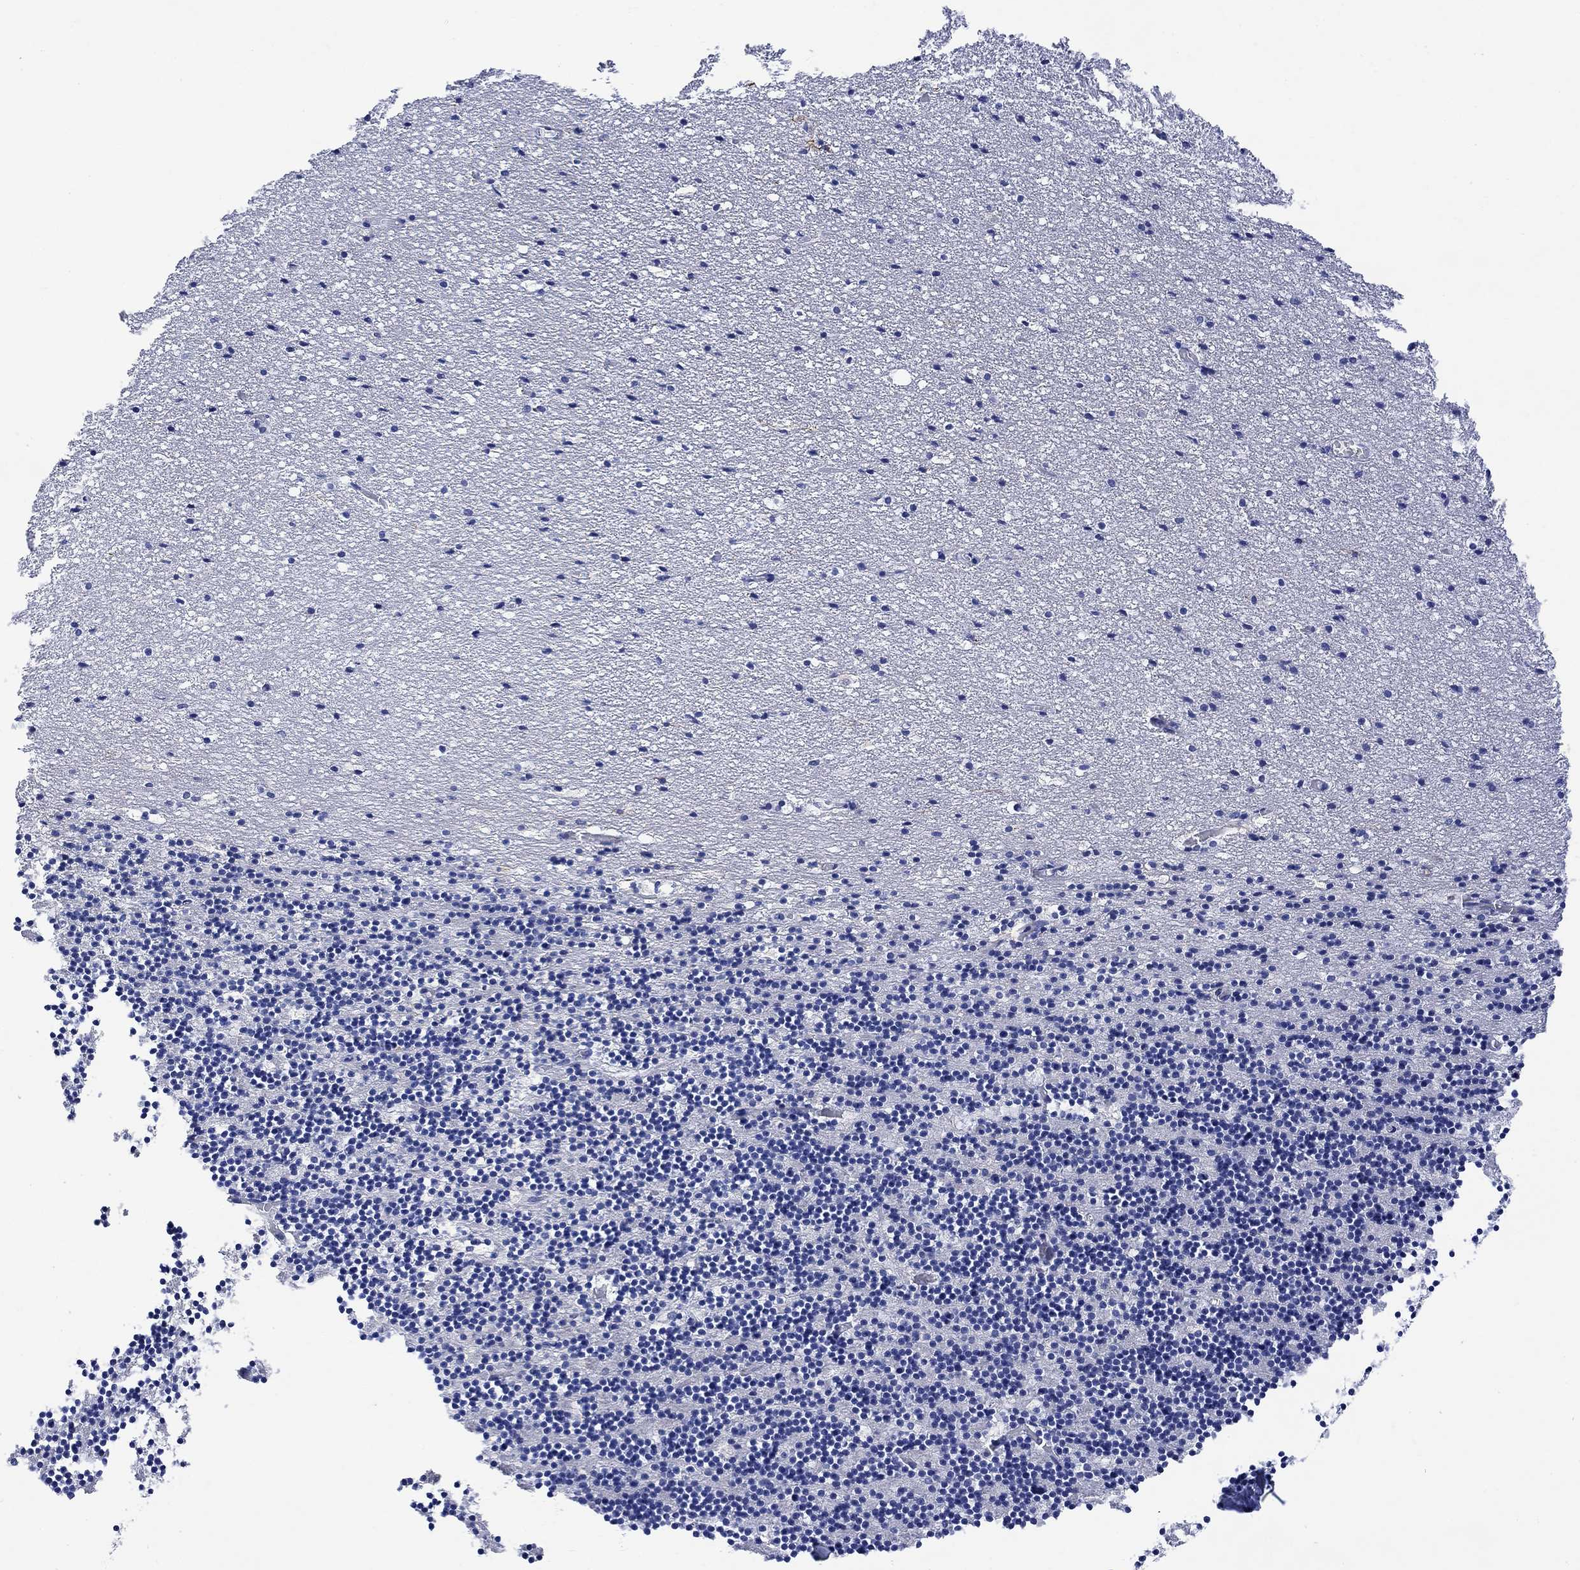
{"staining": {"intensity": "negative", "quantity": "none", "location": "none"}, "tissue": "cerebellum", "cell_type": "Cells in granular layer", "image_type": "normal", "snomed": [{"axis": "morphology", "description": "Normal tissue, NOS"}, {"axis": "topography", "description": "Cerebellum"}], "caption": "High magnification brightfield microscopy of benign cerebellum stained with DAB (brown) and counterstained with hematoxylin (blue): cells in granular layer show no significant expression.", "gene": "ARSK", "patient": {"sex": "male", "age": 37}}